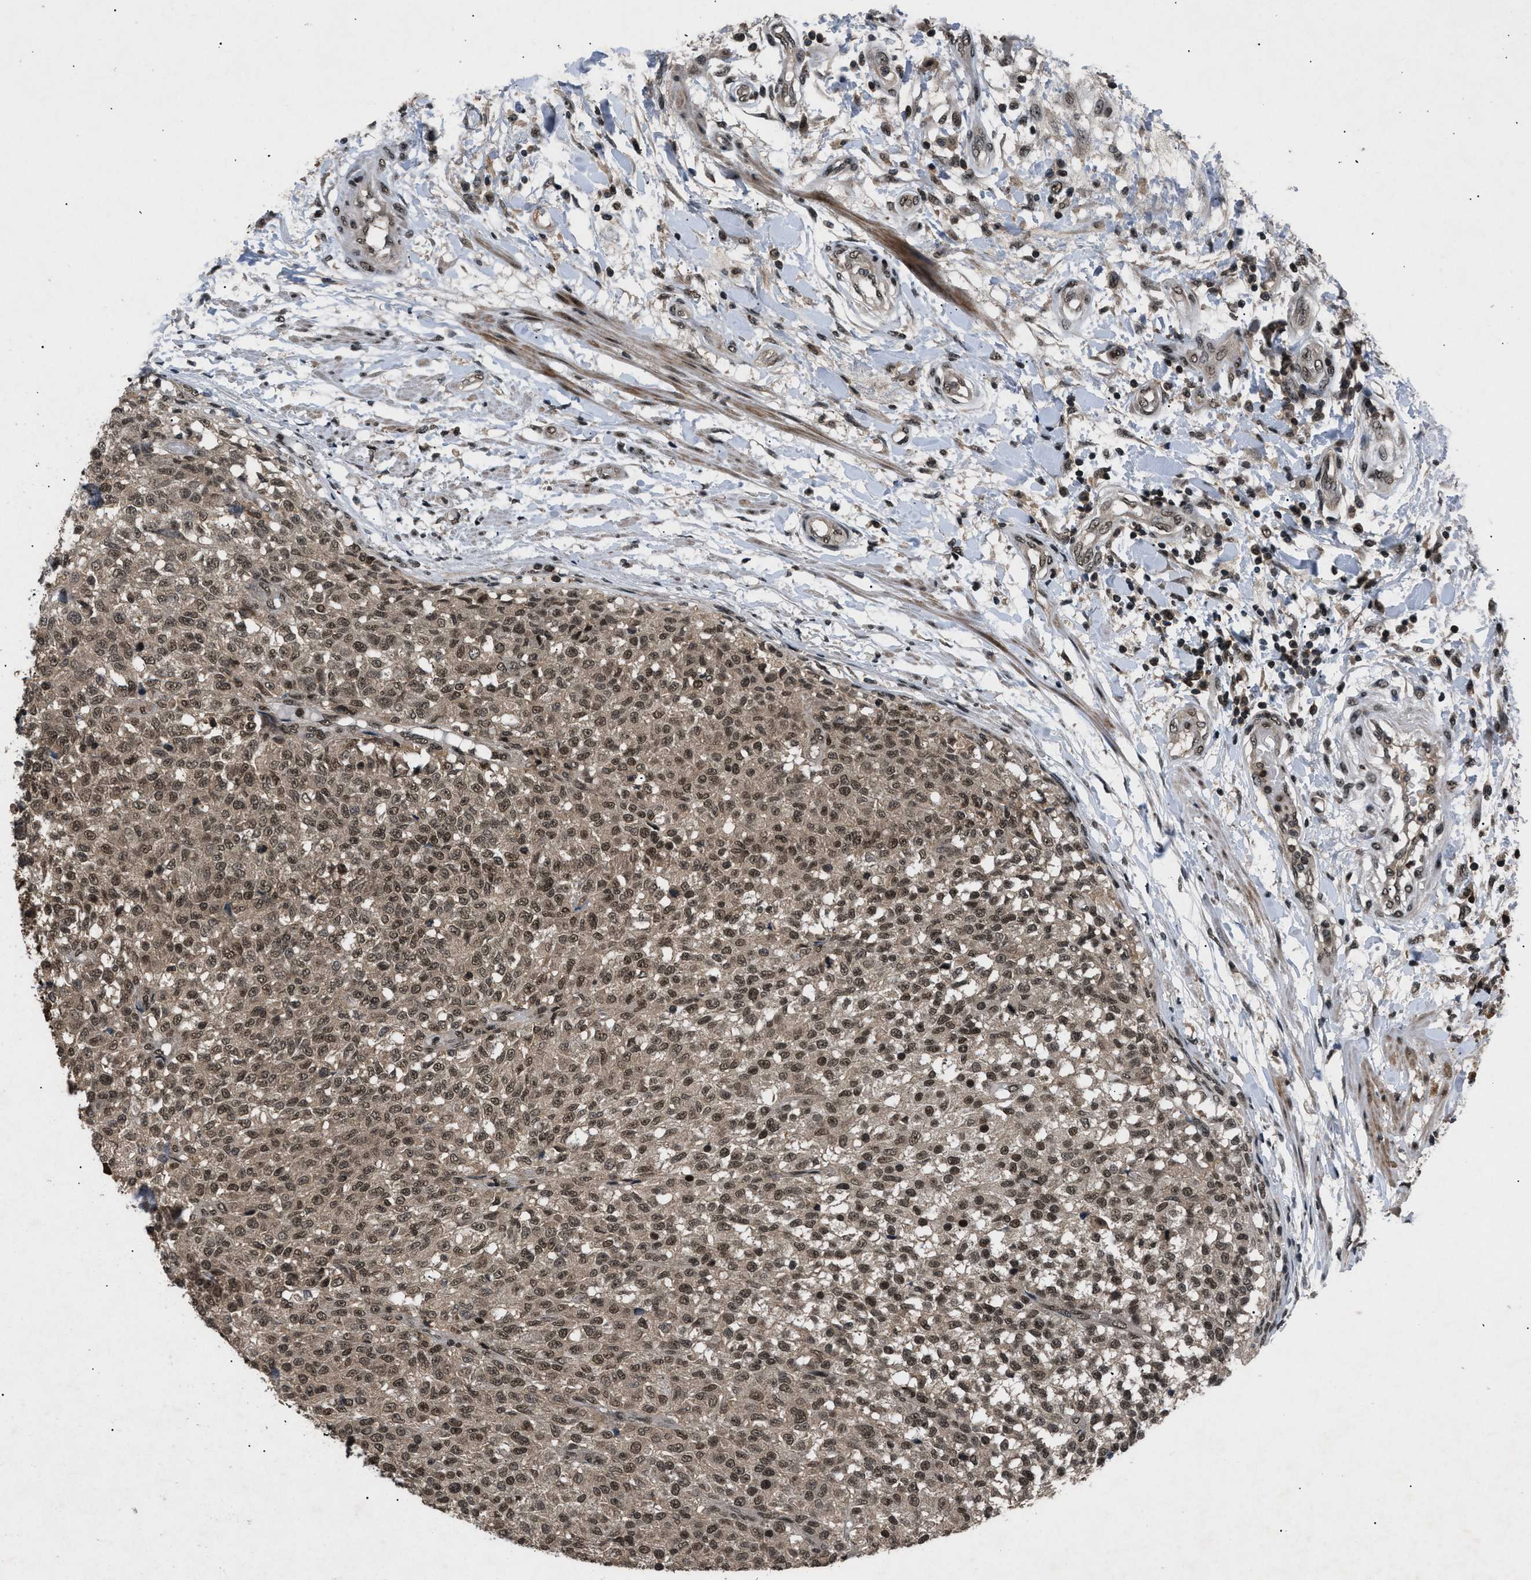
{"staining": {"intensity": "moderate", "quantity": ">75%", "location": "cytoplasmic/membranous,nuclear"}, "tissue": "testis cancer", "cell_type": "Tumor cells", "image_type": "cancer", "snomed": [{"axis": "morphology", "description": "Seminoma, NOS"}, {"axis": "topography", "description": "Testis"}], "caption": "There is medium levels of moderate cytoplasmic/membranous and nuclear positivity in tumor cells of testis cancer, as demonstrated by immunohistochemical staining (brown color).", "gene": "RBM5", "patient": {"sex": "male", "age": 59}}